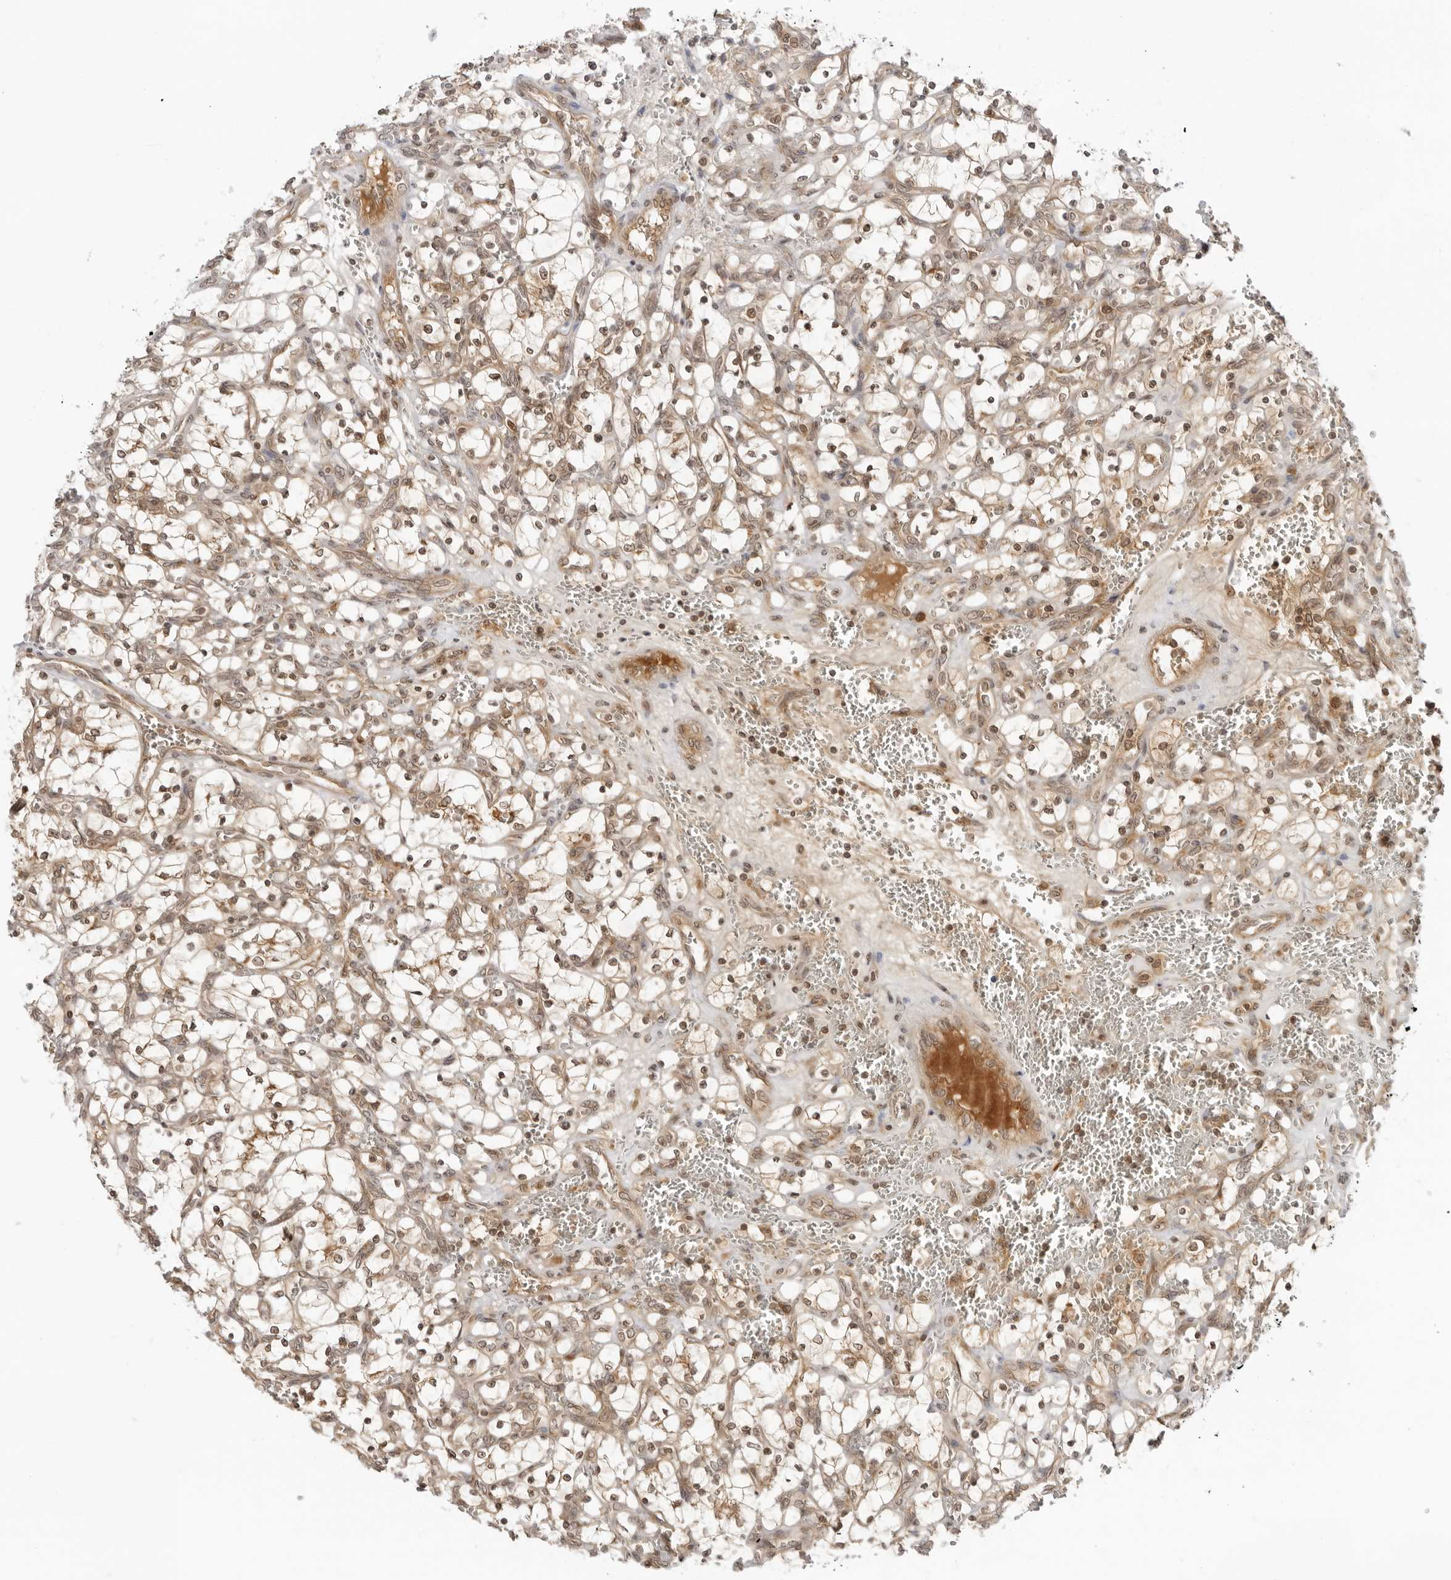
{"staining": {"intensity": "moderate", "quantity": ">75%", "location": "nuclear"}, "tissue": "renal cancer", "cell_type": "Tumor cells", "image_type": "cancer", "snomed": [{"axis": "morphology", "description": "Adenocarcinoma, NOS"}, {"axis": "topography", "description": "Kidney"}], "caption": "Immunohistochemical staining of renal cancer (adenocarcinoma) shows medium levels of moderate nuclear positivity in about >75% of tumor cells.", "gene": "PRRC2C", "patient": {"sex": "female", "age": 69}}